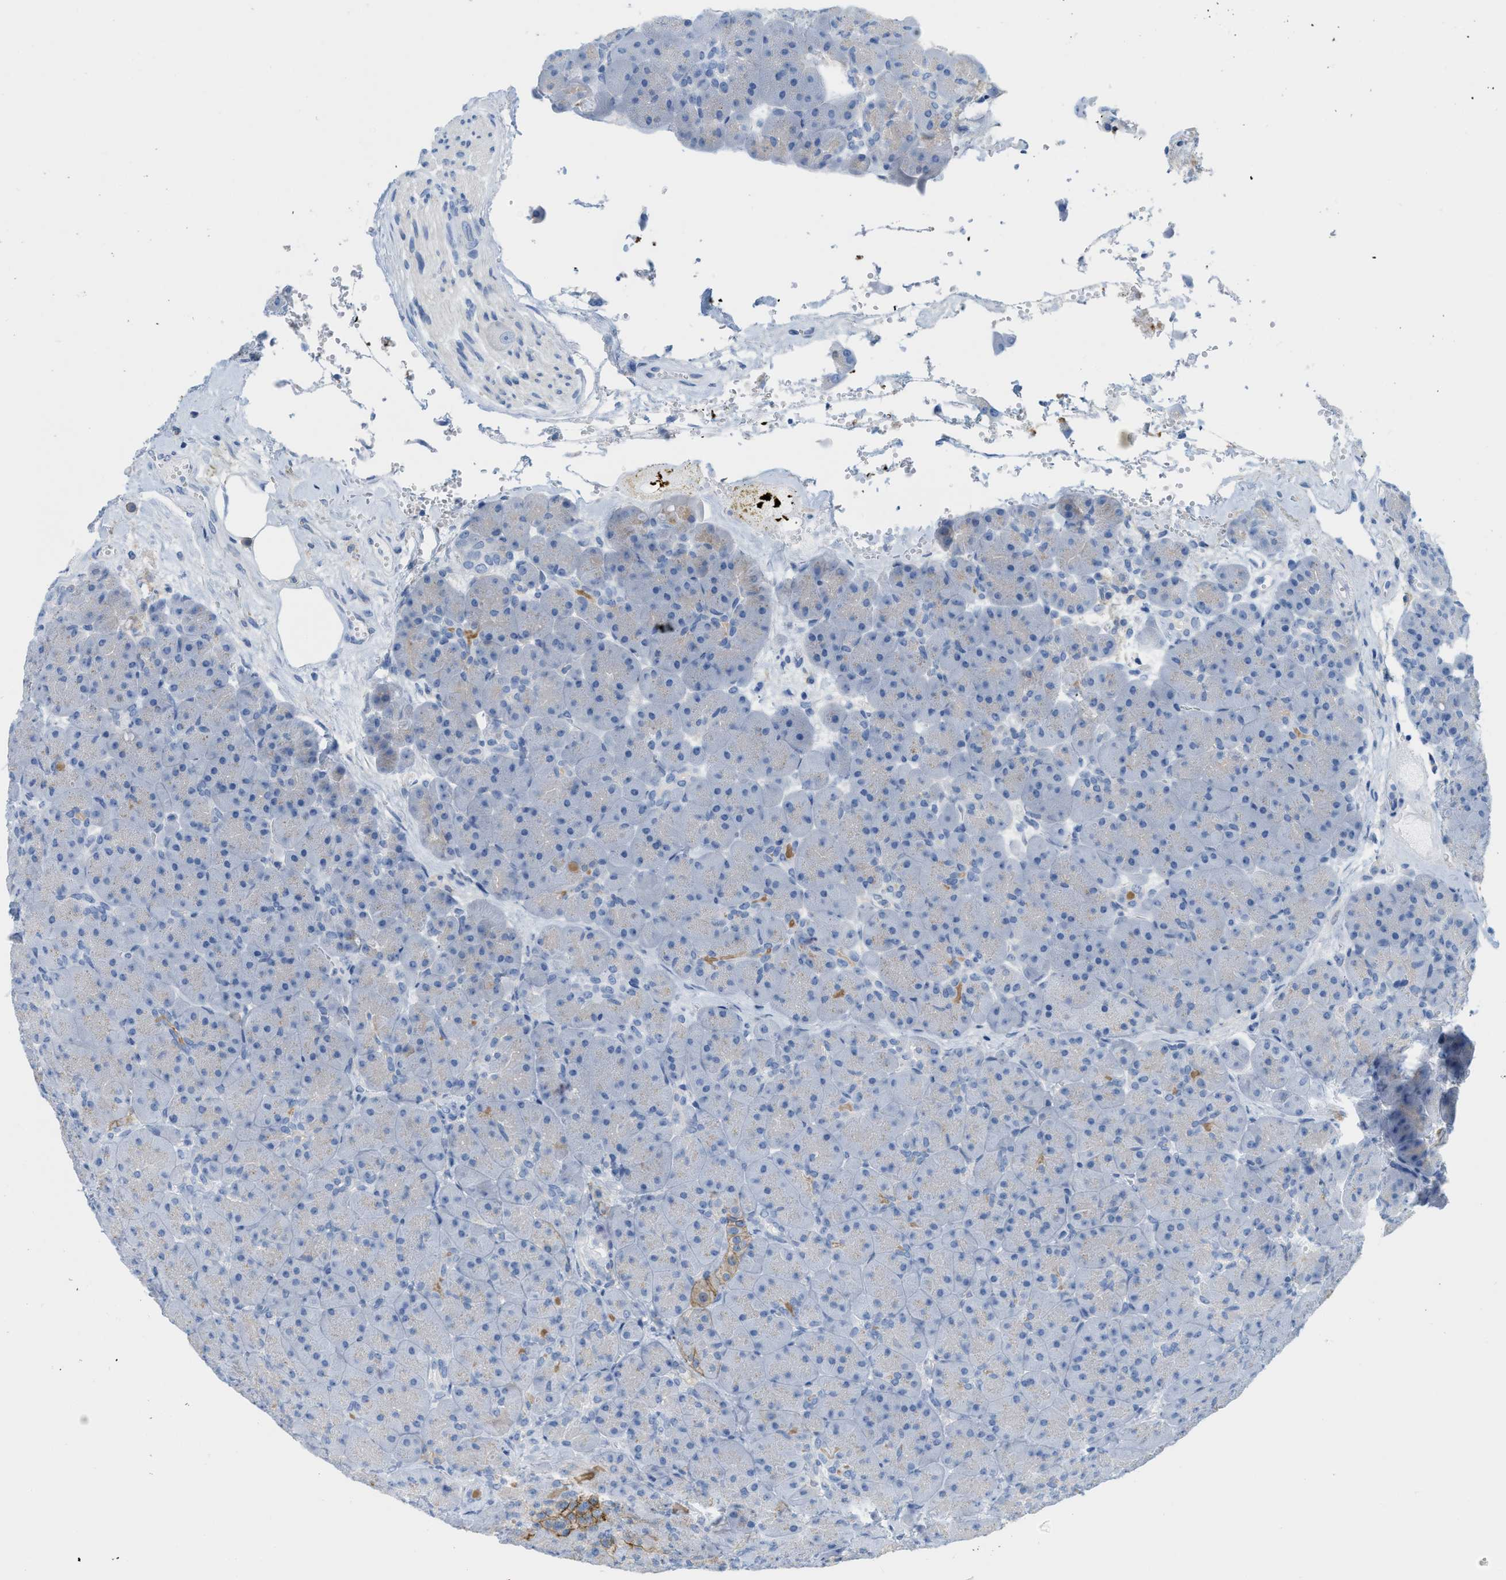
{"staining": {"intensity": "negative", "quantity": "none", "location": "none"}, "tissue": "pancreas", "cell_type": "Exocrine glandular cells", "image_type": "normal", "snomed": [{"axis": "morphology", "description": "Normal tissue, NOS"}, {"axis": "topography", "description": "Pancreas"}], "caption": "IHC of unremarkable pancreas shows no staining in exocrine glandular cells.", "gene": "SLC3A2", "patient": {"sex": "male", "age": 66}}